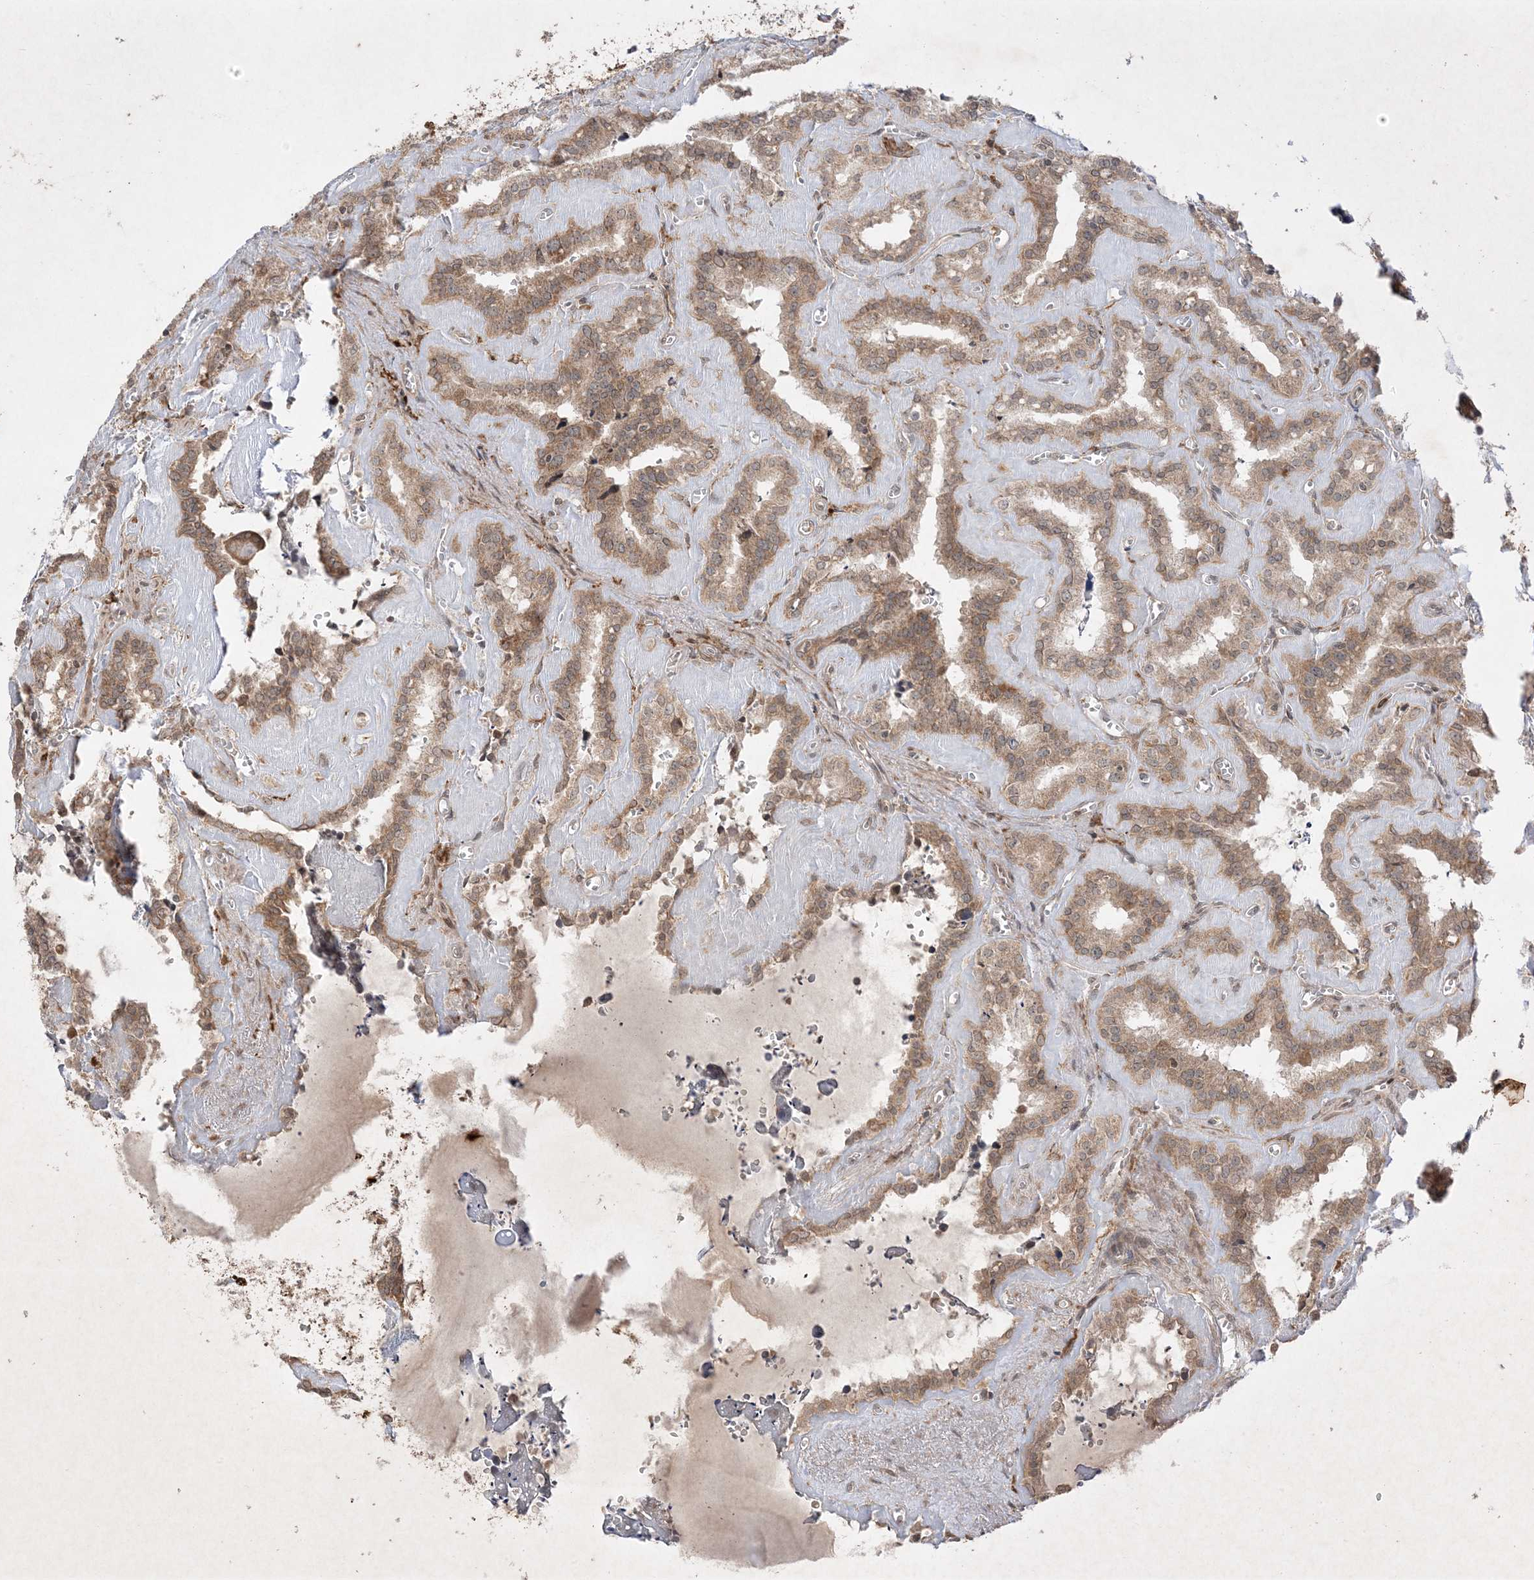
{"staining": {"intensity": "moderate", "quantity": "25%-75%", "location": "cytoplasmic/membranous"}, "tissue": "seminal vesicle", "cell_type": "Glandular cells", "image_type": "normal", "snomed": [{"axis": "morphology", "description": "Normal tissue, NOS"}, {"axis": "topography", "description": "Prostate"}, {"axis": "topography", "description": "Seminal veicle"}], "caption": "Immunohistochemistry image of unremarkable seminal vesicle stained for a protein (brown), which exhibits medium levels of moderate cytoplasmic/membranous positivity in about 25%-75% of glandular cells.", "gene": "PTK6", "patient": {"sex": "male", "age": 59}}